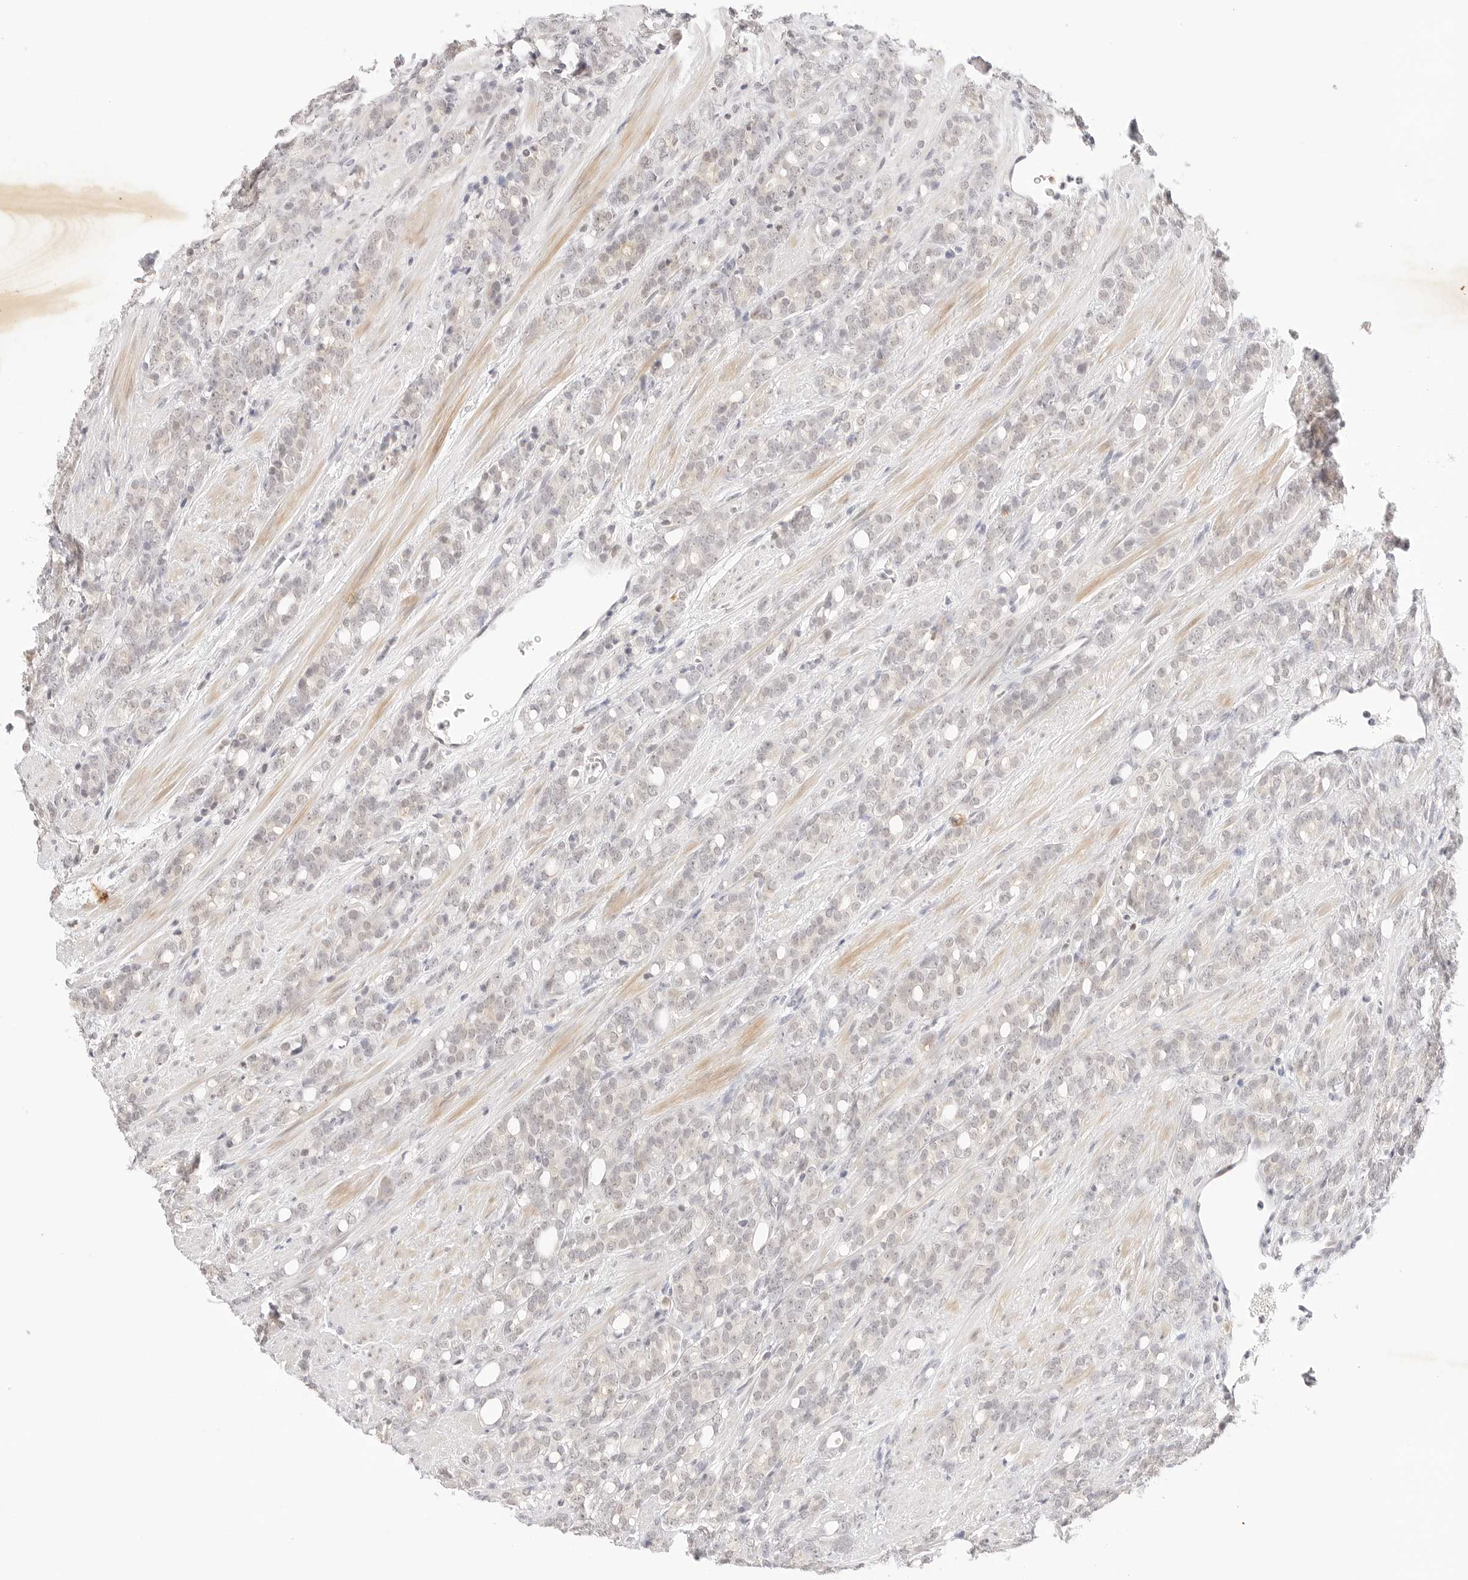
{"staining": {"intensity": "negative", "quantity": "none", "location": "none"}, "tissue": "prostate cancer", "cell_type": "Tumor cells", "image_type": "cancer", "snomed": [{"axis": "morphology", "description": "Adenocarcinoma, High grade"}, {"axis": "topography", "description": "Prostate"}], "caption": "This is an immunohistochemistry (IHC) image of prostate cancer. There is no staining in tumor cells.", "gene": "XKR4", "patient": {"sex": "male", "age": 62}}